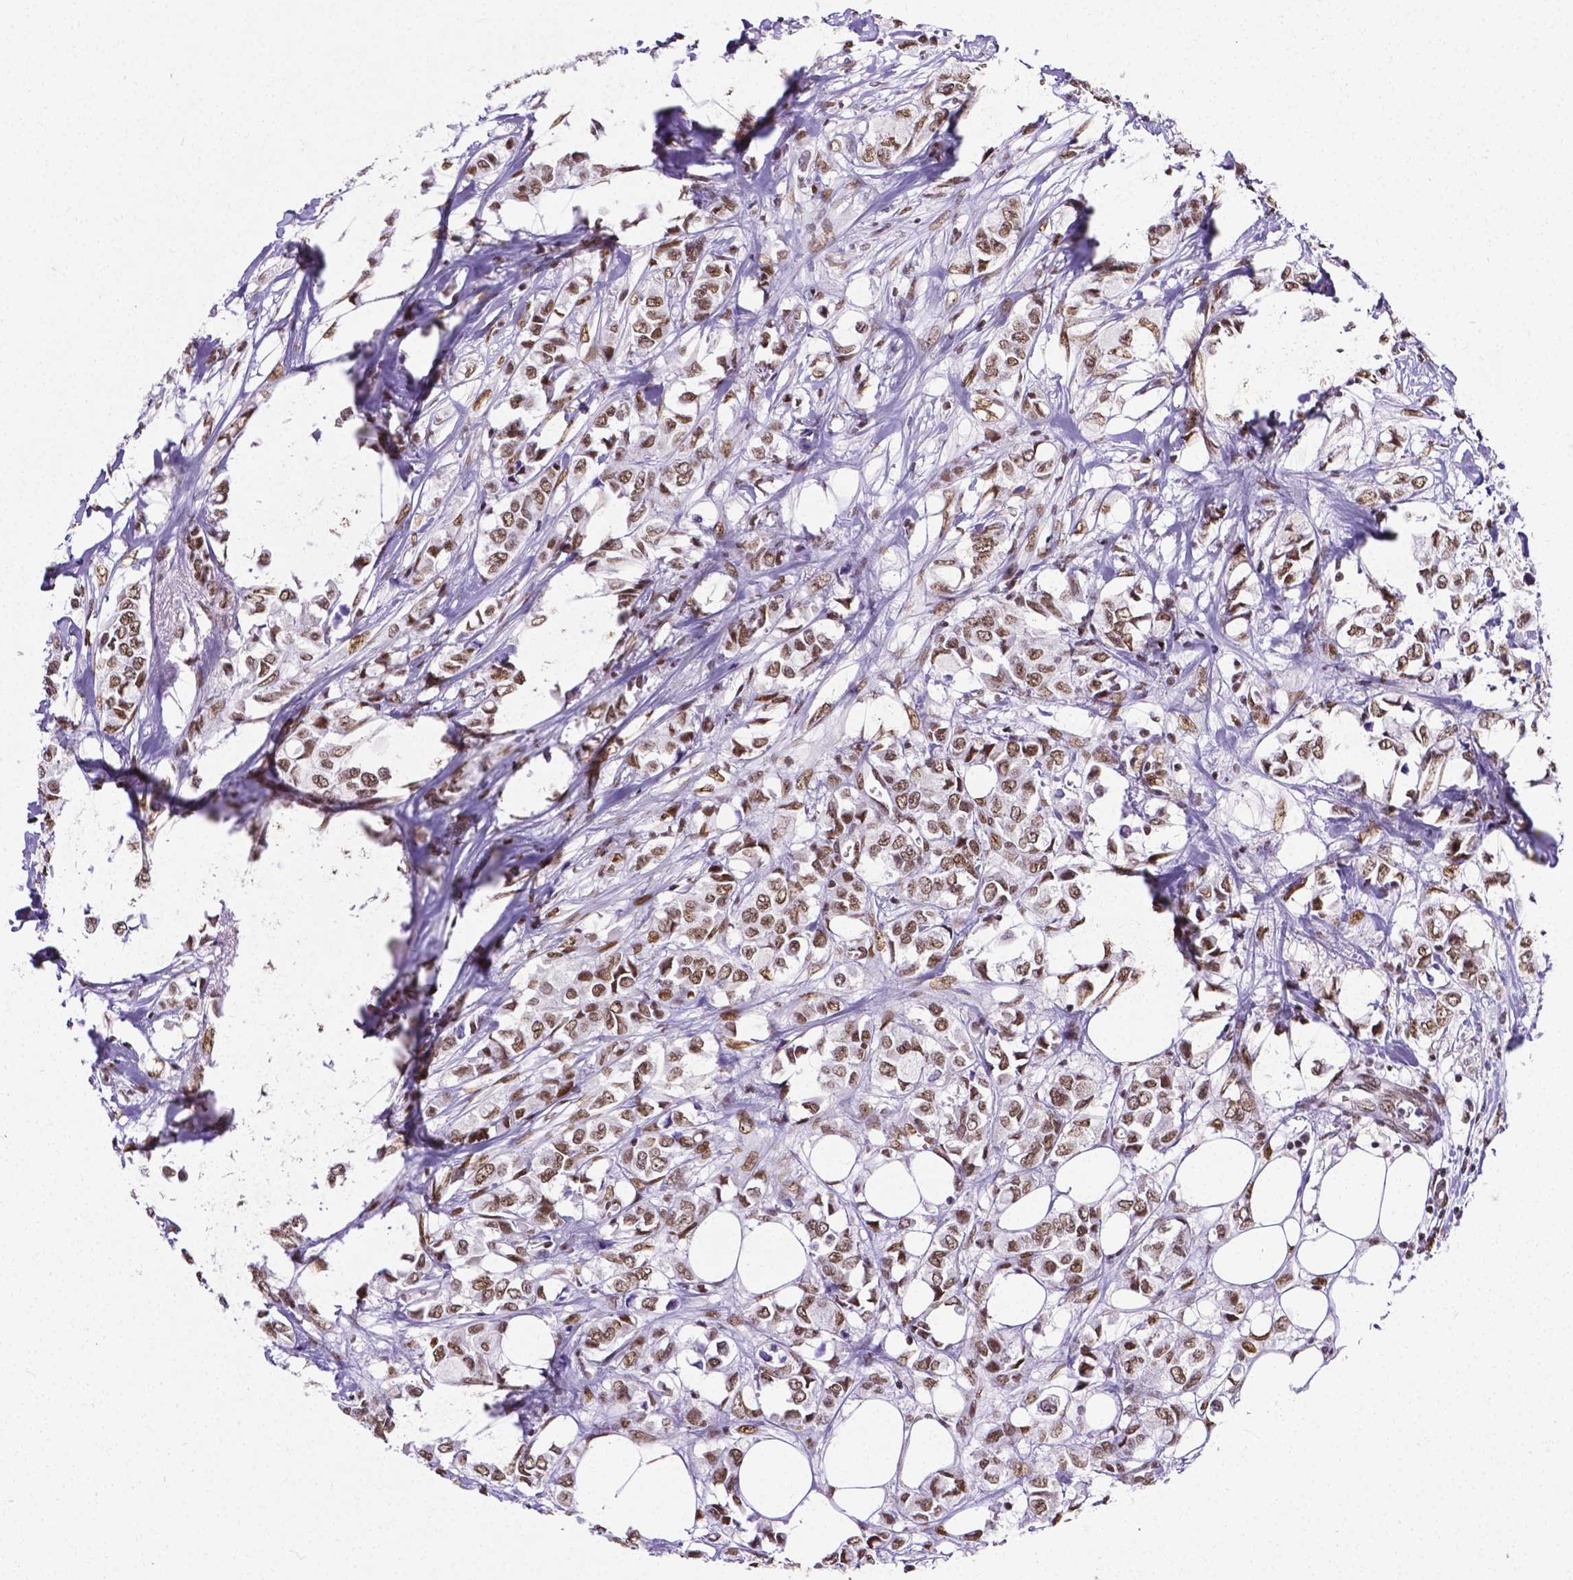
{"staining": {"intensity": "moderate", "quantity": ">75%", "location": "nuclear"}, "tissue": "breast cancer", "cell_type": "Tumor cells", "image_type": "cancer", "snomed": [{"axis": "morphology", "description": "Duct carcinoma"}, {"axis": "topography", "description": "Breast"}], "caption": "Protein staining of breast infiltrating ductal carcinoma tissue shows moderate nuclear positivity in about >75% of tumor cells.", "gene": "REST", "patient": {"sex": "female", "age": 85}}